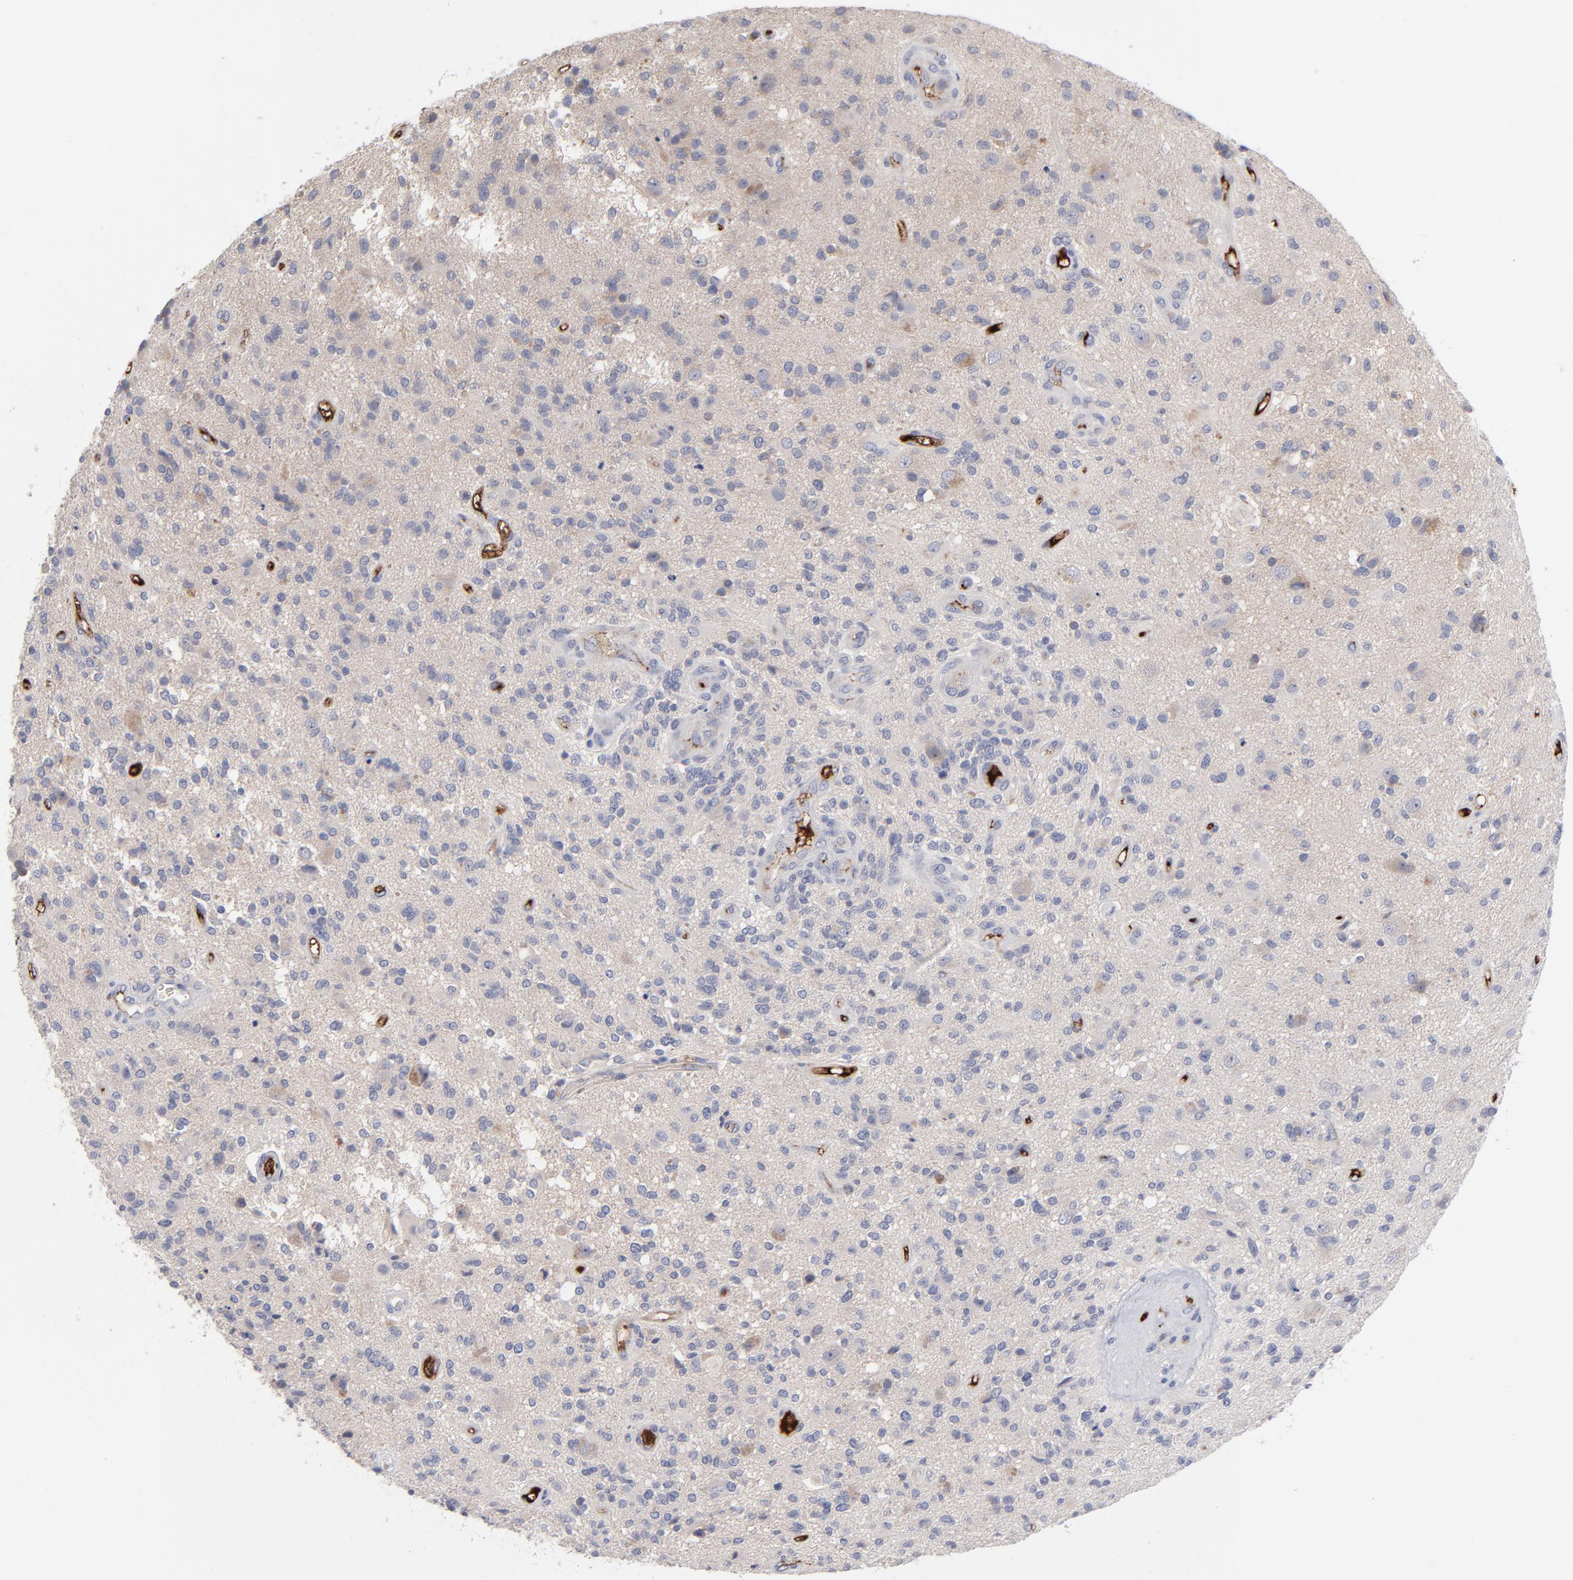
{"staining": {"intensity": "negative", "quantity": "none", "location": "none"}, "tissue": "glioma", "cell_type": "Tumor cells", "image_type": "cancer", "snomed": [{"axis": "morphology", "description": "Normal tissue, NOS"}, {"axis": "morphology", "description": "Glioma, malignant, High grade"}, {"axis": "topography", "description": "Cerebral cortex"}], "caption": "Tumor cells are negative for brown protein staining in glioma.", "gene": "CCR3", "patient": {"sex": "male", "age": 75}}